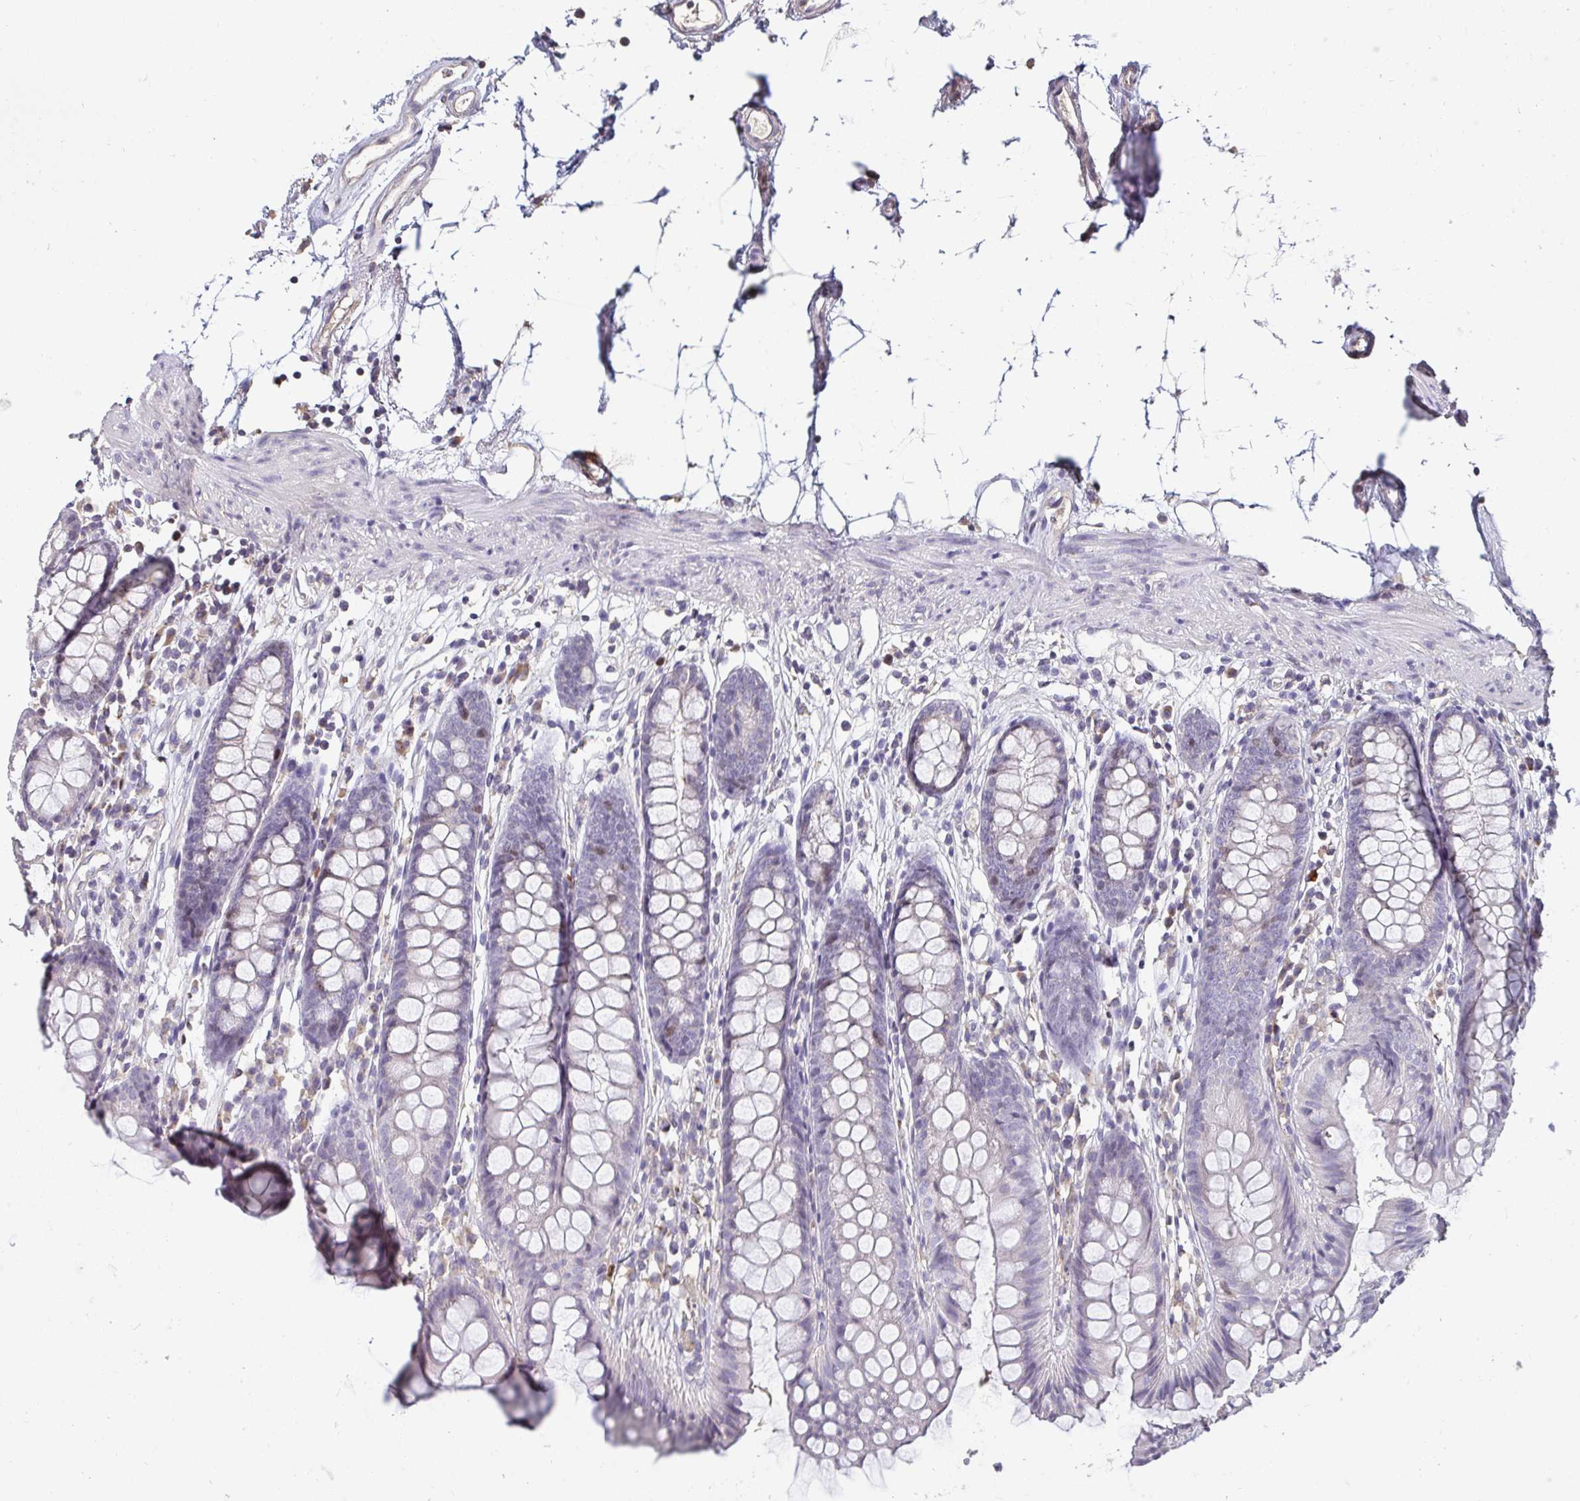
{"staining": {"intensity": "weak", "quantity": "25%-75%", "location": "cytoplasmic/membranous"}, "tissue": "colon", "cell_type": "Endothelial cells", "image_type": "normal", "snomed": [{"axis": "morphology", "description": "Normal tissue, NOS"}, {"axis": "topography", "description": "Colon"}], "caption": "This is a micrograph of IHC staining of normal colon, which shows weak positivity in the cytoplasmic/membranous of endothelial cells.", "gene": "ANLN", "patient": {"sex": "female", "age": 84}}